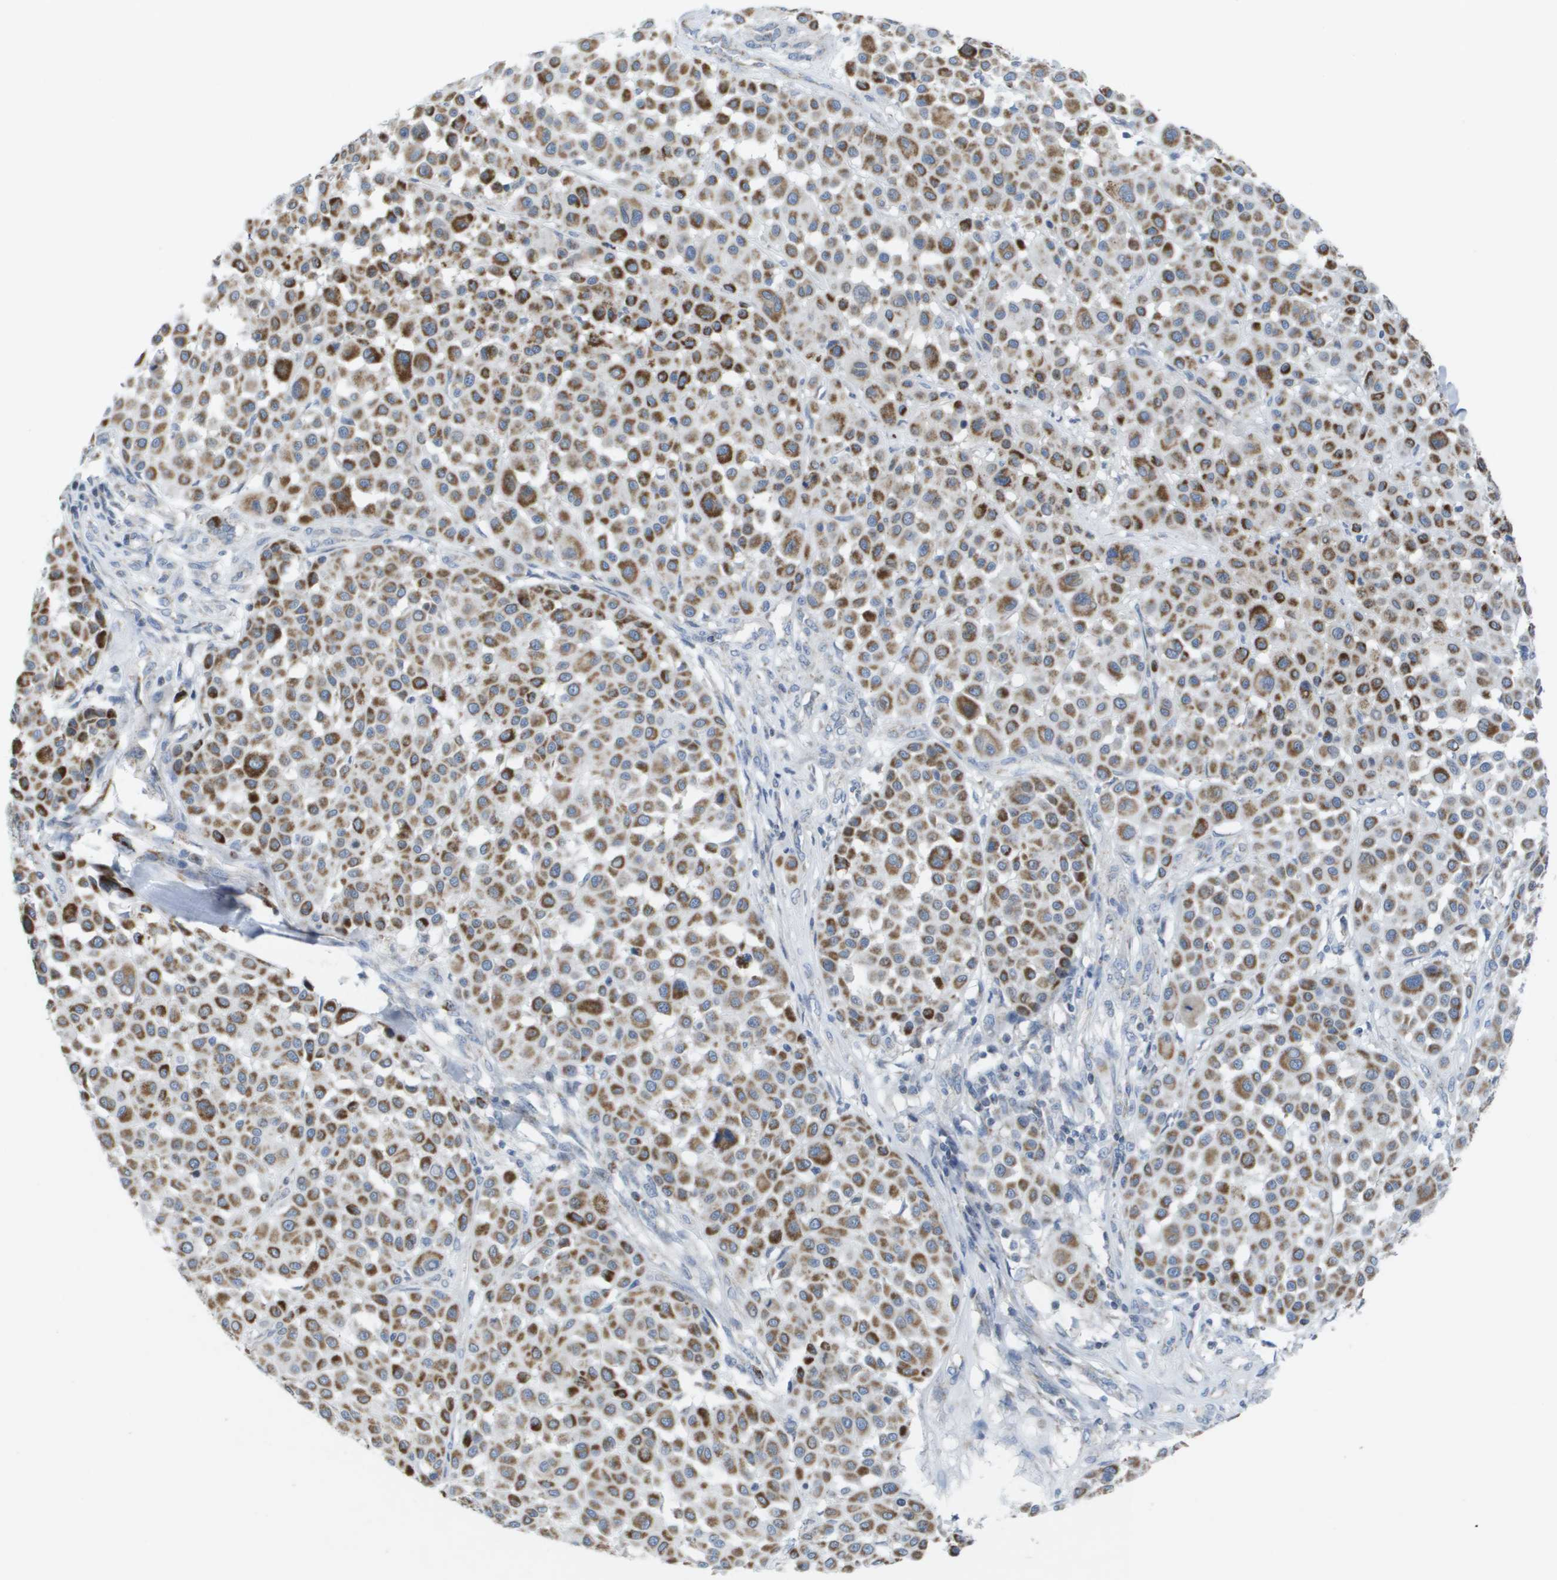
{"staining": {"intensity": "strong", "quantity": ">75%", "location": "cytoplasmic/membranous"}, "tissue": "melanoma", "cell_type": "Tumor cells", "image_type": "cancer", "snomed": [{"axis": "morphology", "description": "Malignant melanoma, Metastatic site"}, {"axis": "topography", "description": "Soft tissue"}], "caption": "The immunohistochemical stain shows strong cytoplasmic/membranous expression in tumor cells of malignant melanoma (metastatic site) tissue.", "gene": "TMEM223", "patient": {"sex": "male", "age": 41}}